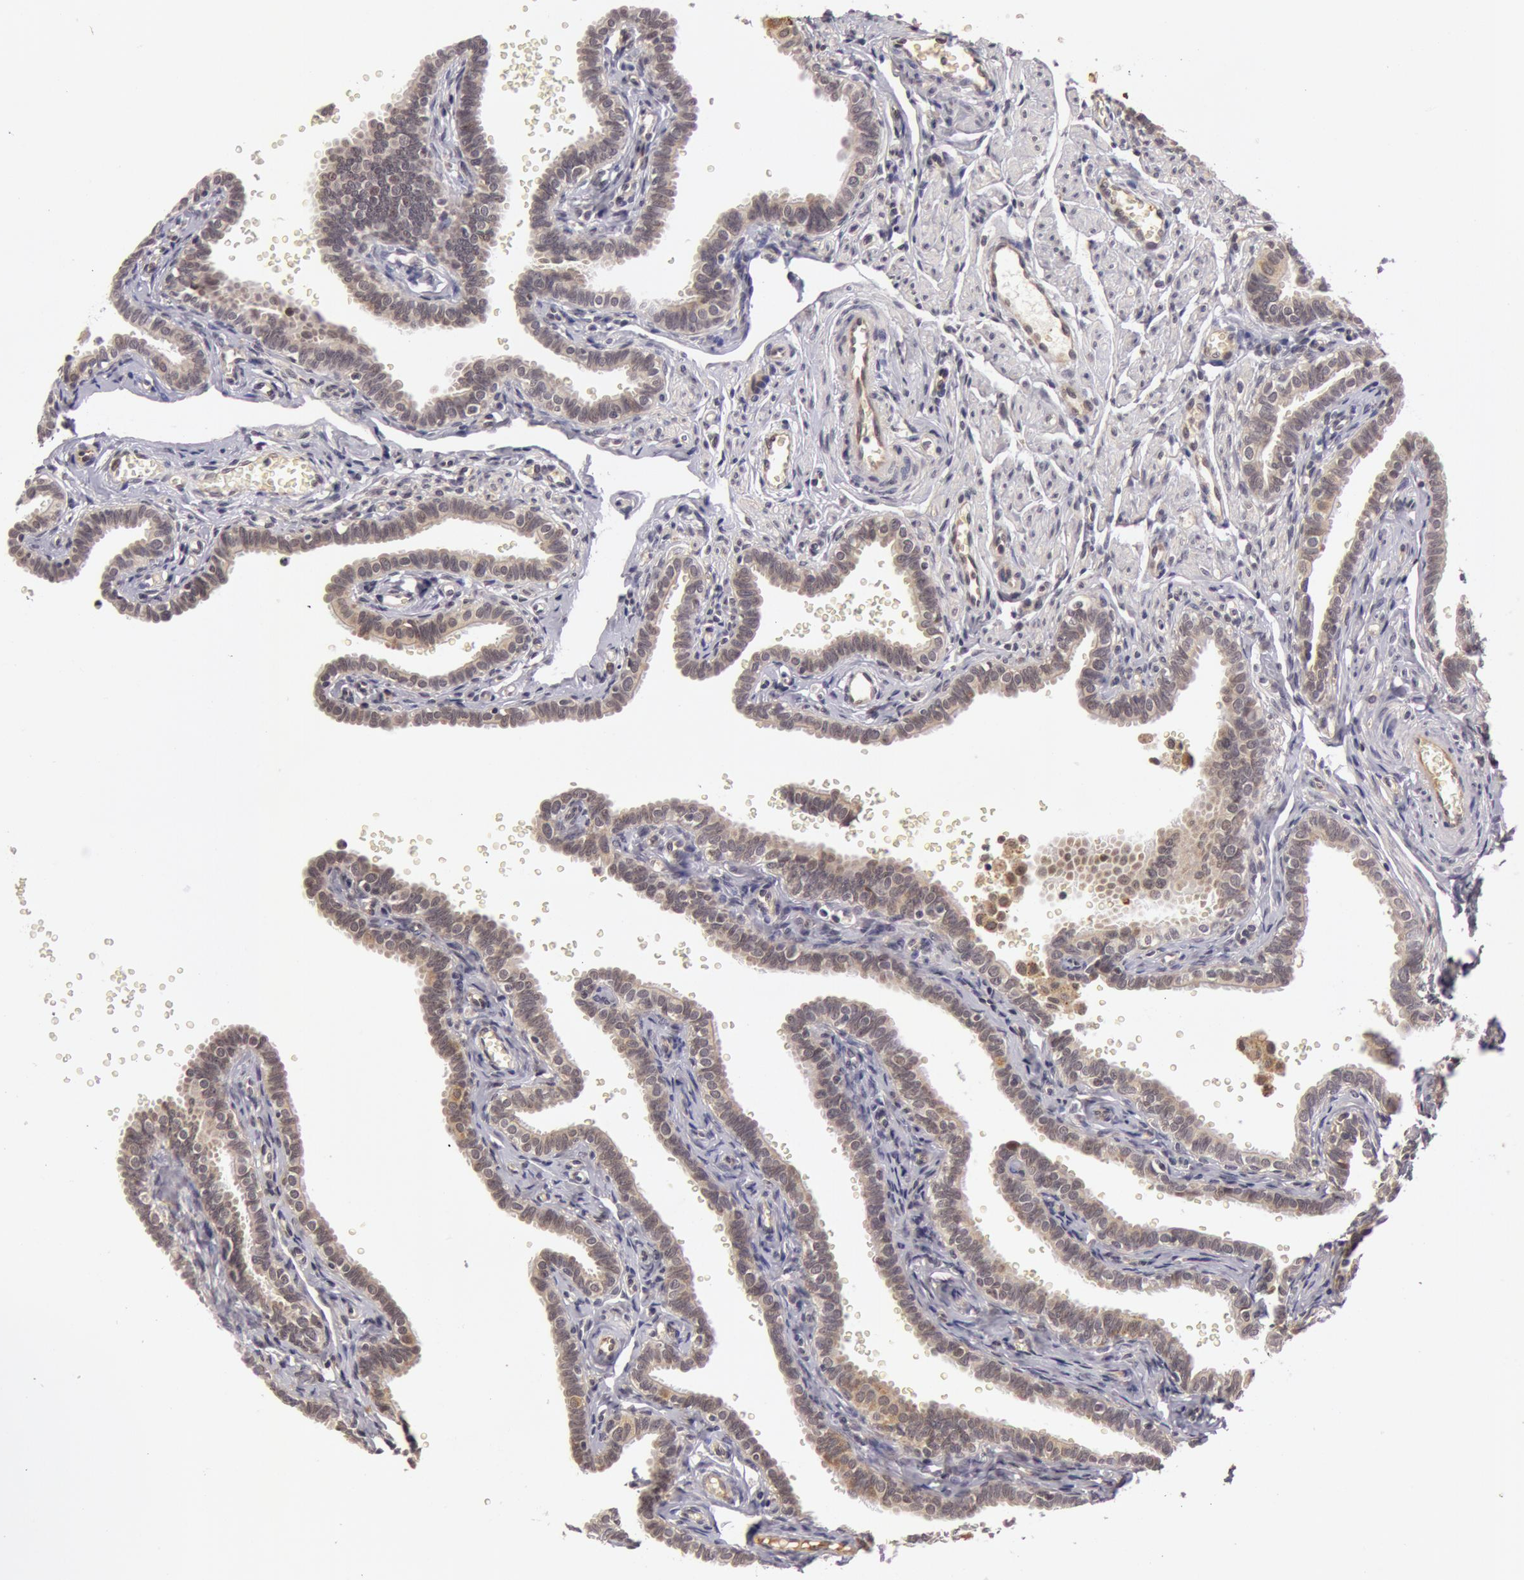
{"staining": {"intensity": "moderate", "quantity": ">75%", "location": "cytoplasmic/membranous"}, "tissue": "fallopian tube", "cell_type": "Glandular cells", "image_type": "normal", "snomed": [{"axis": "morphology", "description": "Normal tissue, NOS"}, {"axis": "topography", "description": "Fallopian tube"}], "caption": "High-power microscopy captured an IHC histopathology image of benign fallopian tube, revealing moderate cytoplasmic/membranous expression in about >75% of glandular cells.", "gene": "SYTL4", "patient": {"sex": "female", "age": 35}}